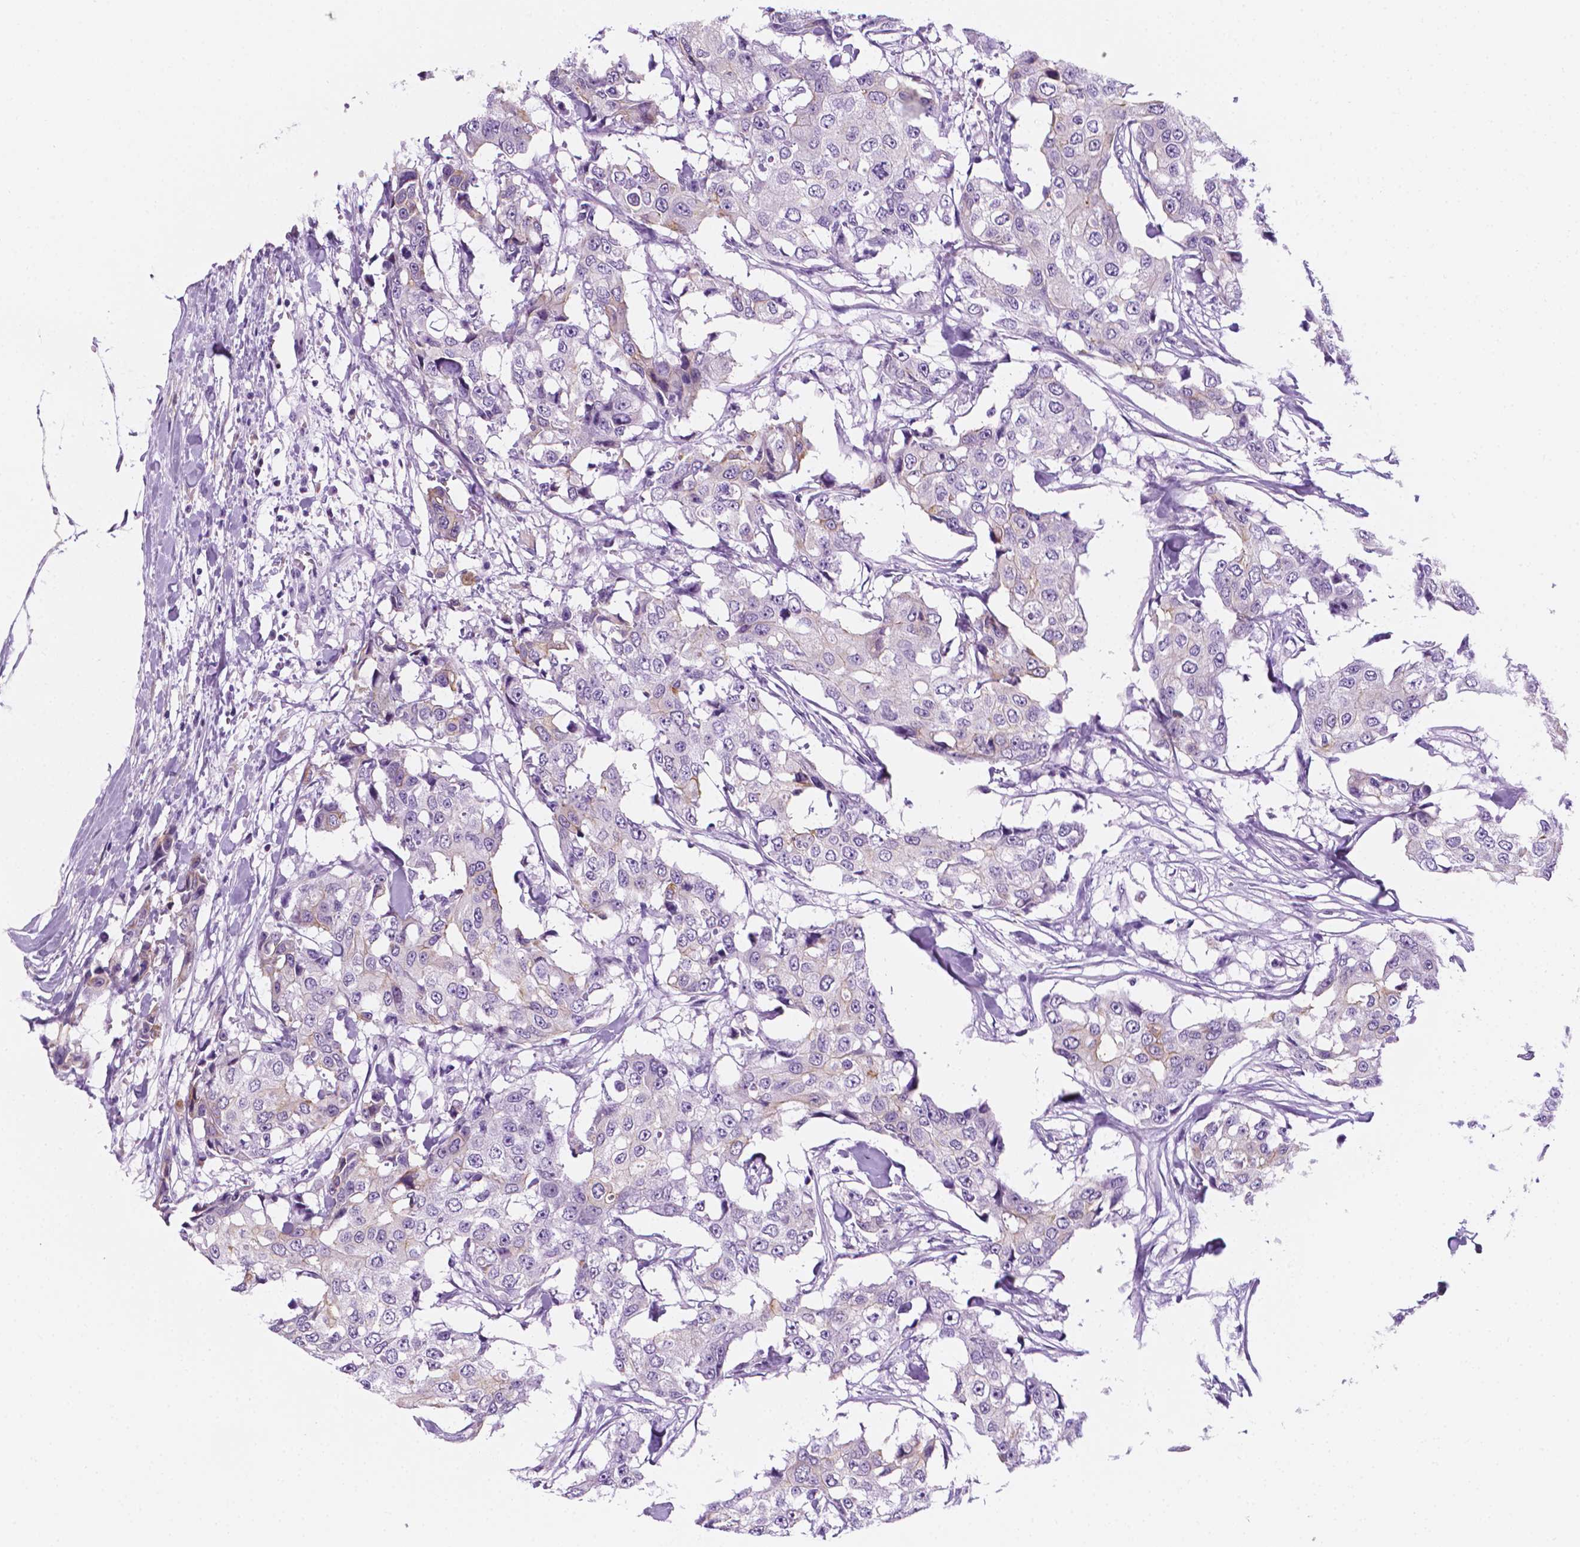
{"staining": {"intensity": "negative", "quantity": "none", "location": "none"}, "tissue": "breast cancer", "cell_type": "Tumor cells", "image_type": "cancer", "snomed": [{"axis": "morphology", "description": "Duct carcinoma"}, {"axis": "topography", "description": "Breast"}], "caption": "This is an IHC image of breast cancer (infiltrating ductal carcinoma). There is no positivity in tumor cells.", "gene": "PPL", "patient": {"sex": "female", "age": 27}}